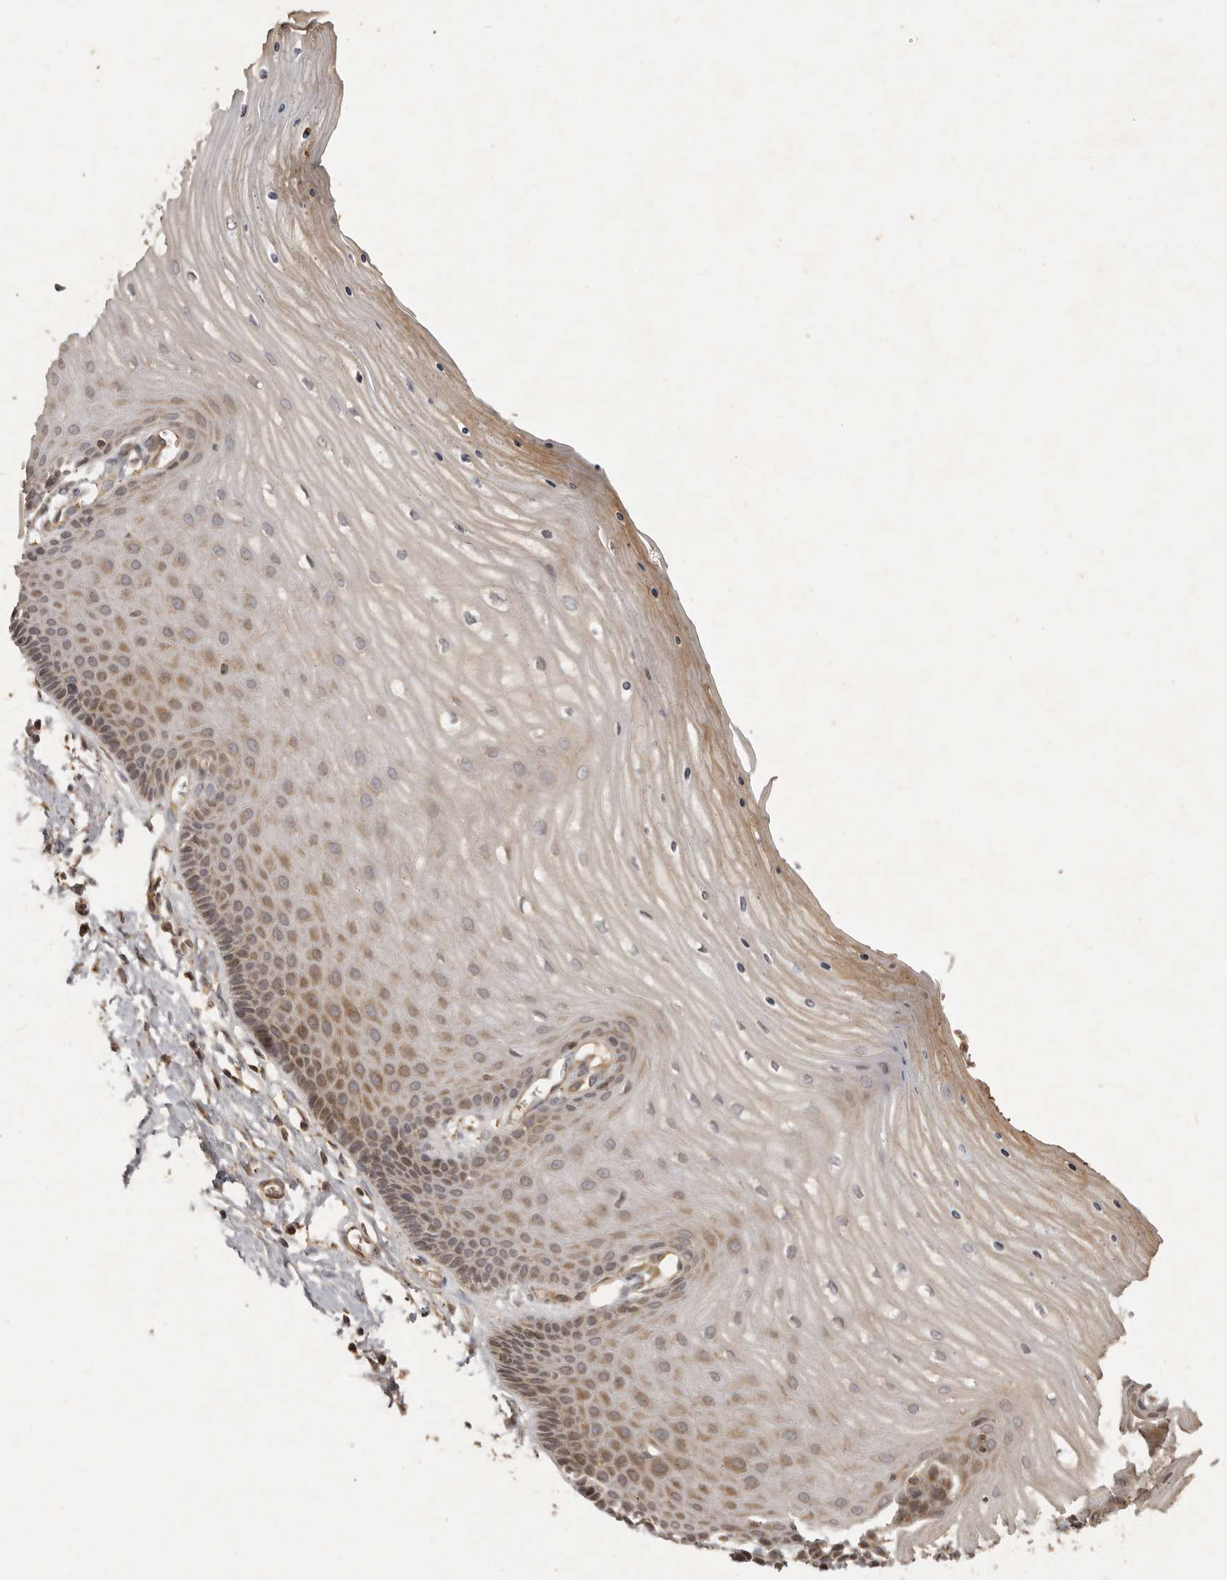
{"staining": {"intensity": "weak", "quantity": ">75%", "location": "cytoplasmic/membranous"}, "tissue": "cervix", "cell_type": "Glandular cells", "image_type": "normal", "snomed": [{"axis": "morphology", "description": "Normal tissue, NOS"}, {"axis": "topography", "description": "Cervix"}], "caption": "A micrograph of human cervix stained for a protein shows weak cytoplasmic/membranous brown staining in glandular cells. (Stains: DAB in brown, nuclei in blue, Microscopy: brightfield microscopy at high magnification).", "gene": "SEMA3A", "patient": {"sex": "female", "age": 55}}